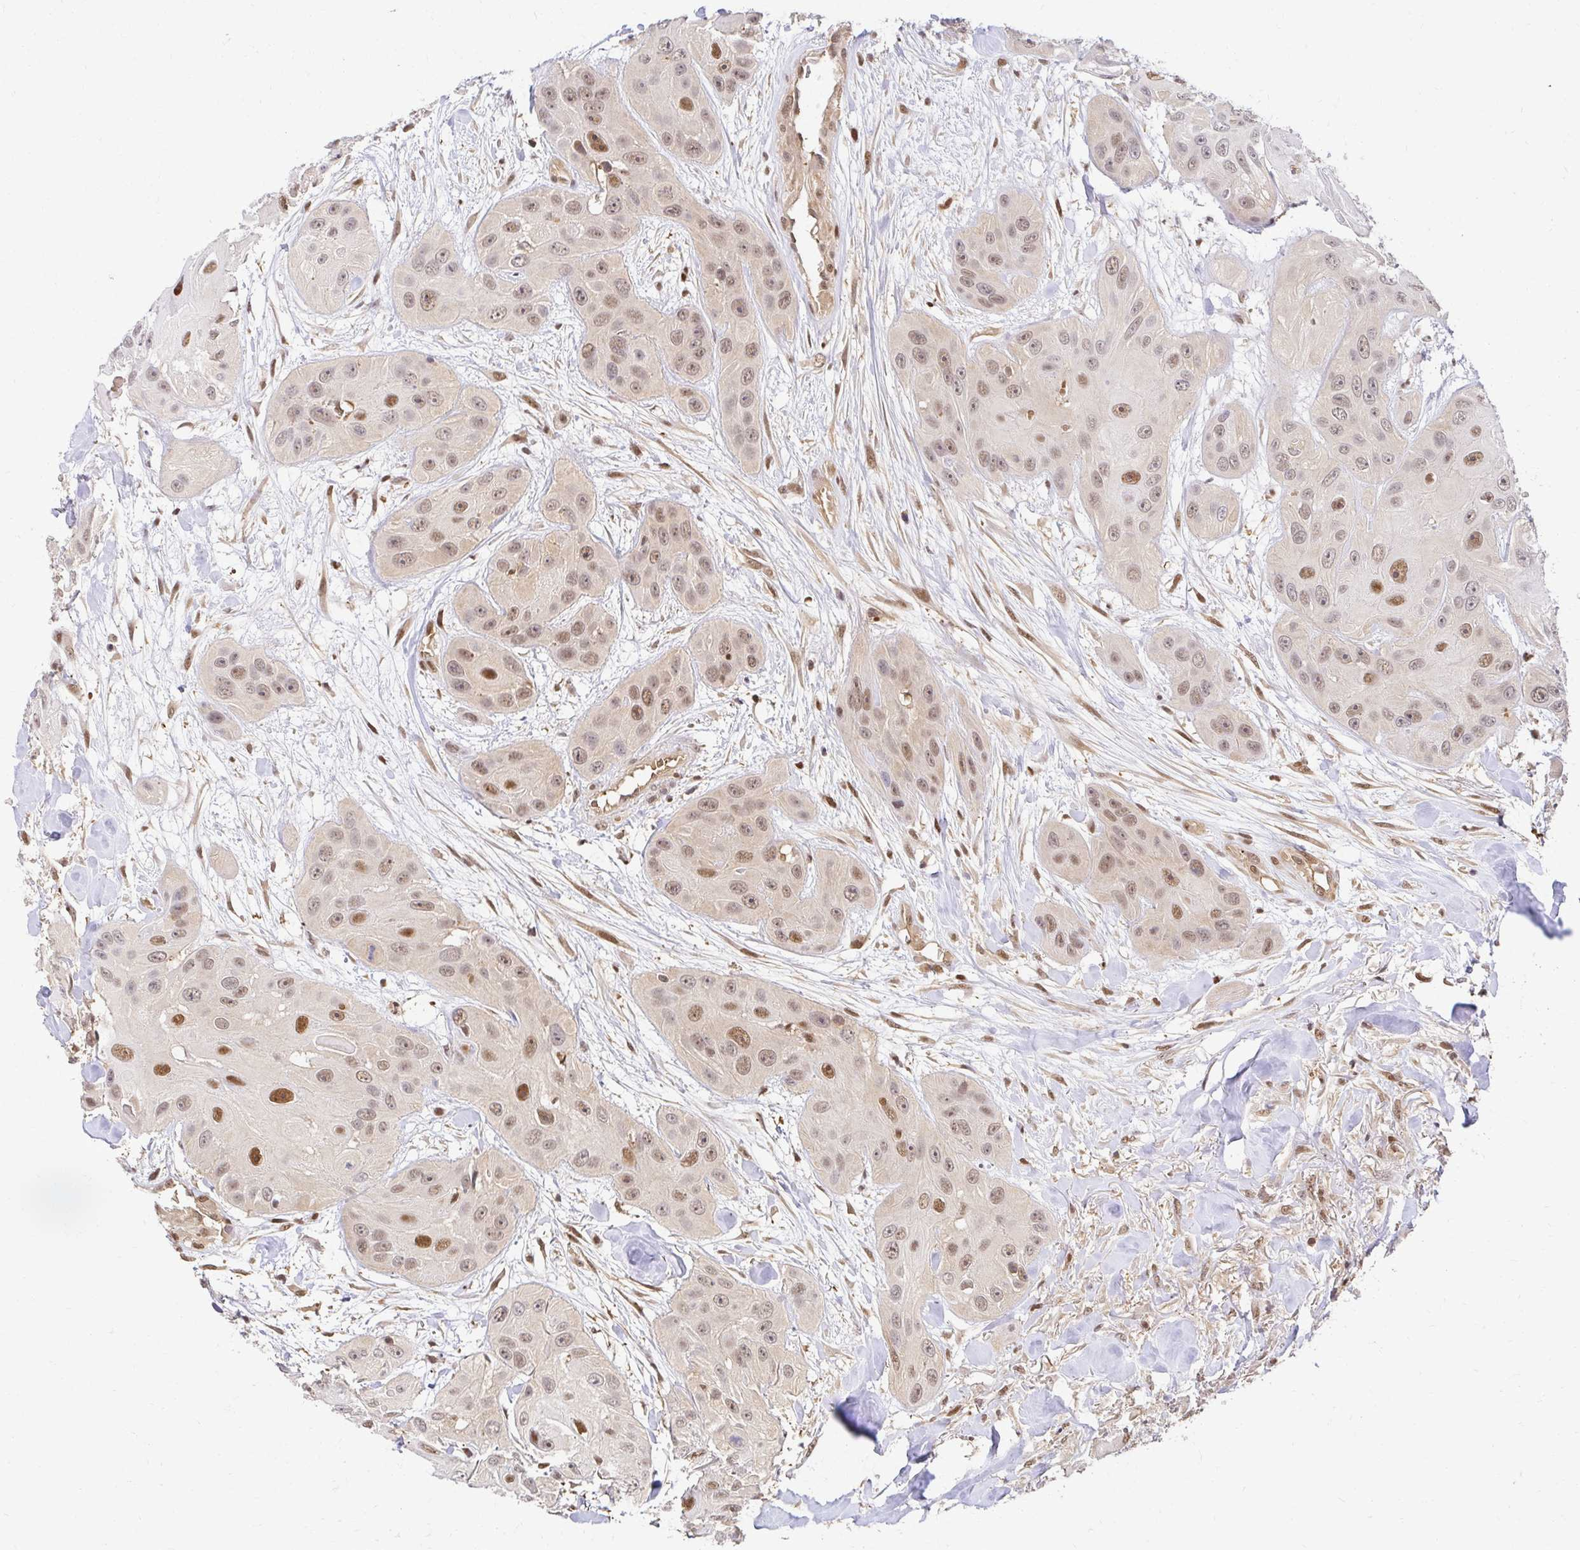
{"staining": {"intensity": "moderate", "quantity": ">75%", "location": "nuclear"}, "tissue": "head and neck cancer", "cell_type": "Tumor cells", "image_type": "cancer", "snomed": [{"axis": "morphology", "description": "Squamous cell carcinoma, NOS"}, {"axis": "topography", "description": "Oral tissue"}, {"axis": "topography", "description": "Head-Neck"}], "caption": "Human head and neck squamous cell carcinoma stained for a protein (brown) shows moderate nuclear positive positivity in about >75% of tumor cells.", "gene": "PSMA4", "patient": {"sex": "male", "age": 77}}